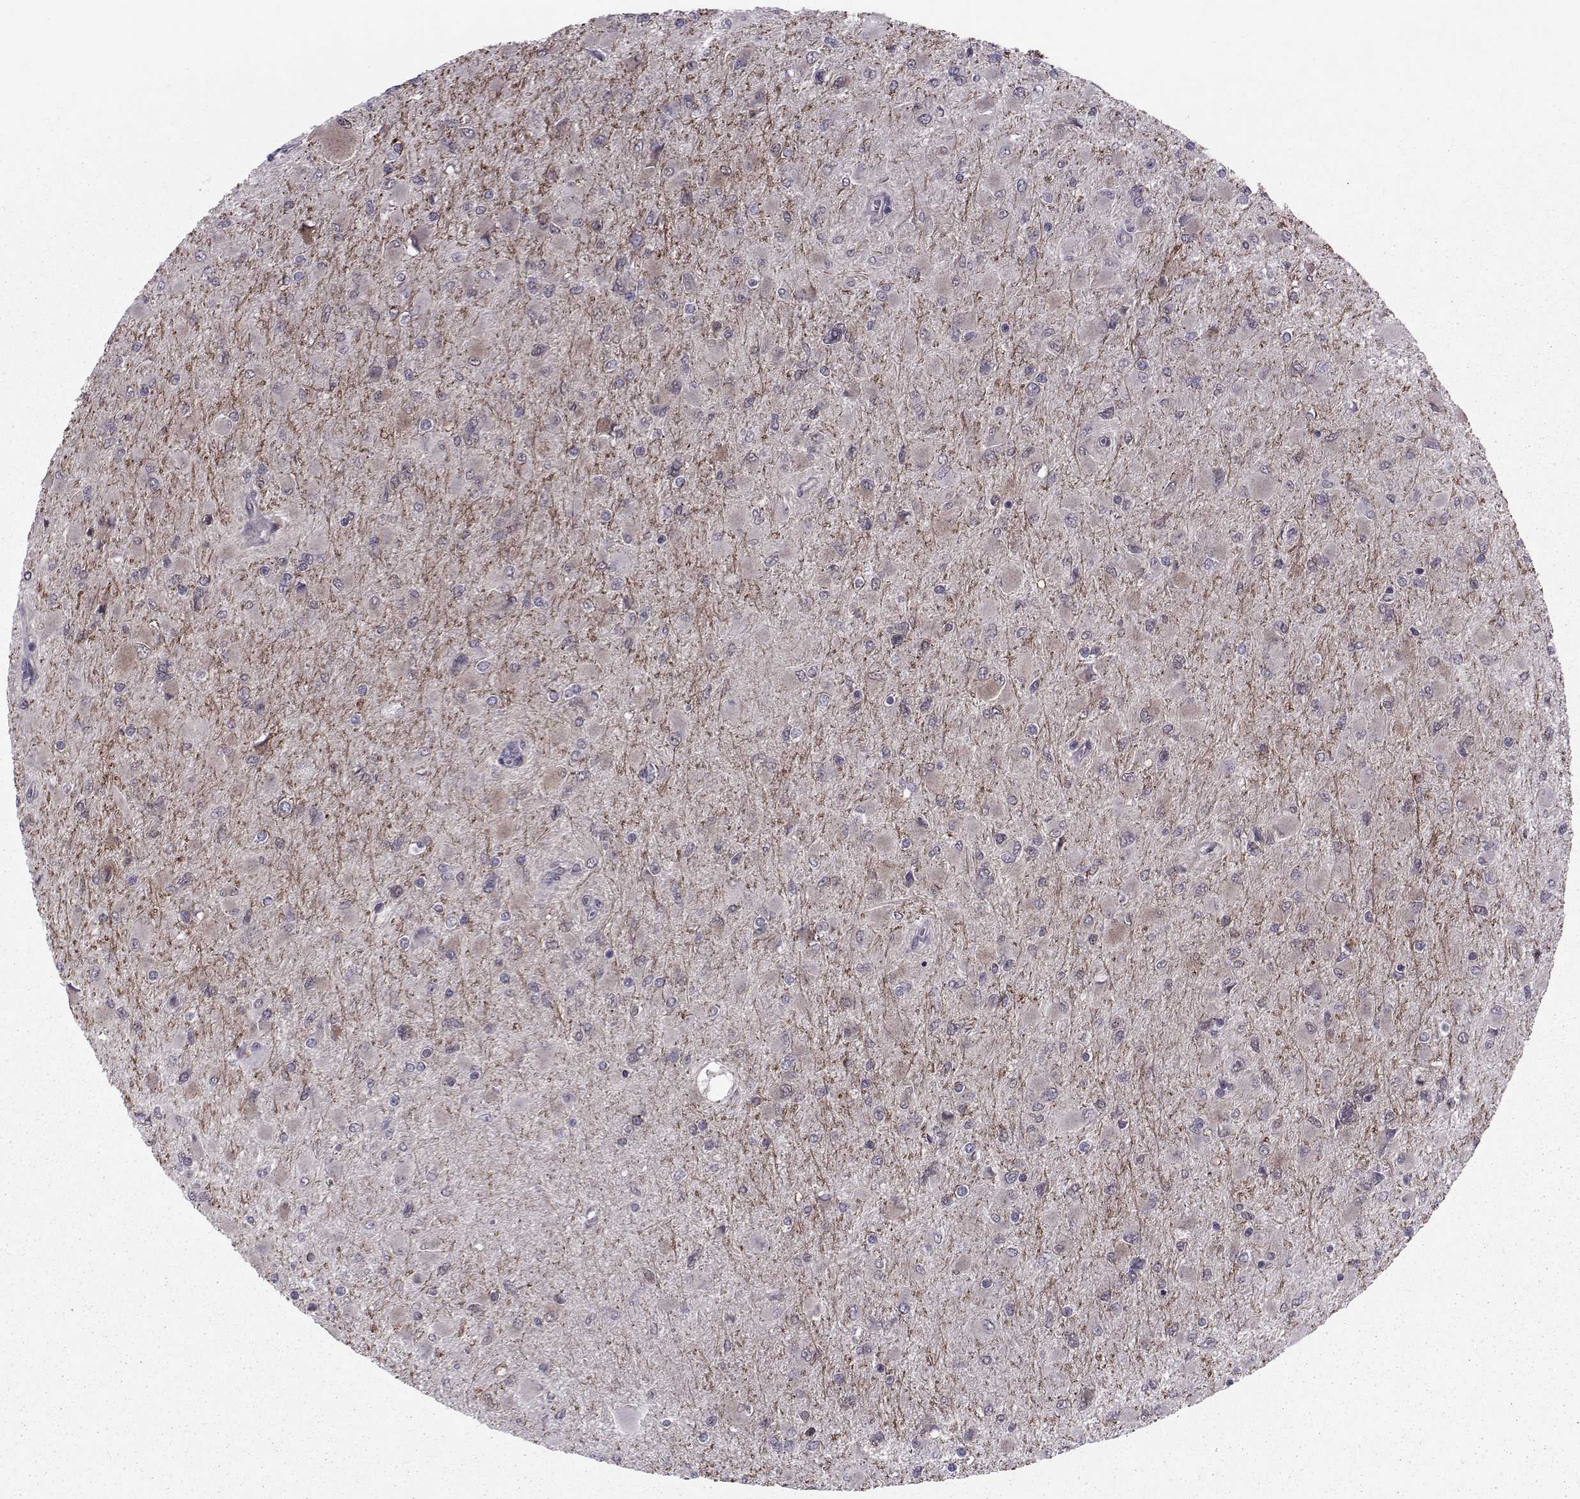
{"staining": {"intensity": "negative", "quantity": "none", "location": "none"}, "tissue": "glioma", "cell_type": "Tumor cells", "image_type": "cancer", "snomed": [{"axis": "morphology", "description": "Glioma, malignant, High grade"}, {"axis": "topography", "description": "Cerebral cortex"}], "caption": "The photomicrograph demonstrates no staining of tumor cells in glioma.", "gene": "CDK4", "patient": {"sex": "female", "age": 36}}